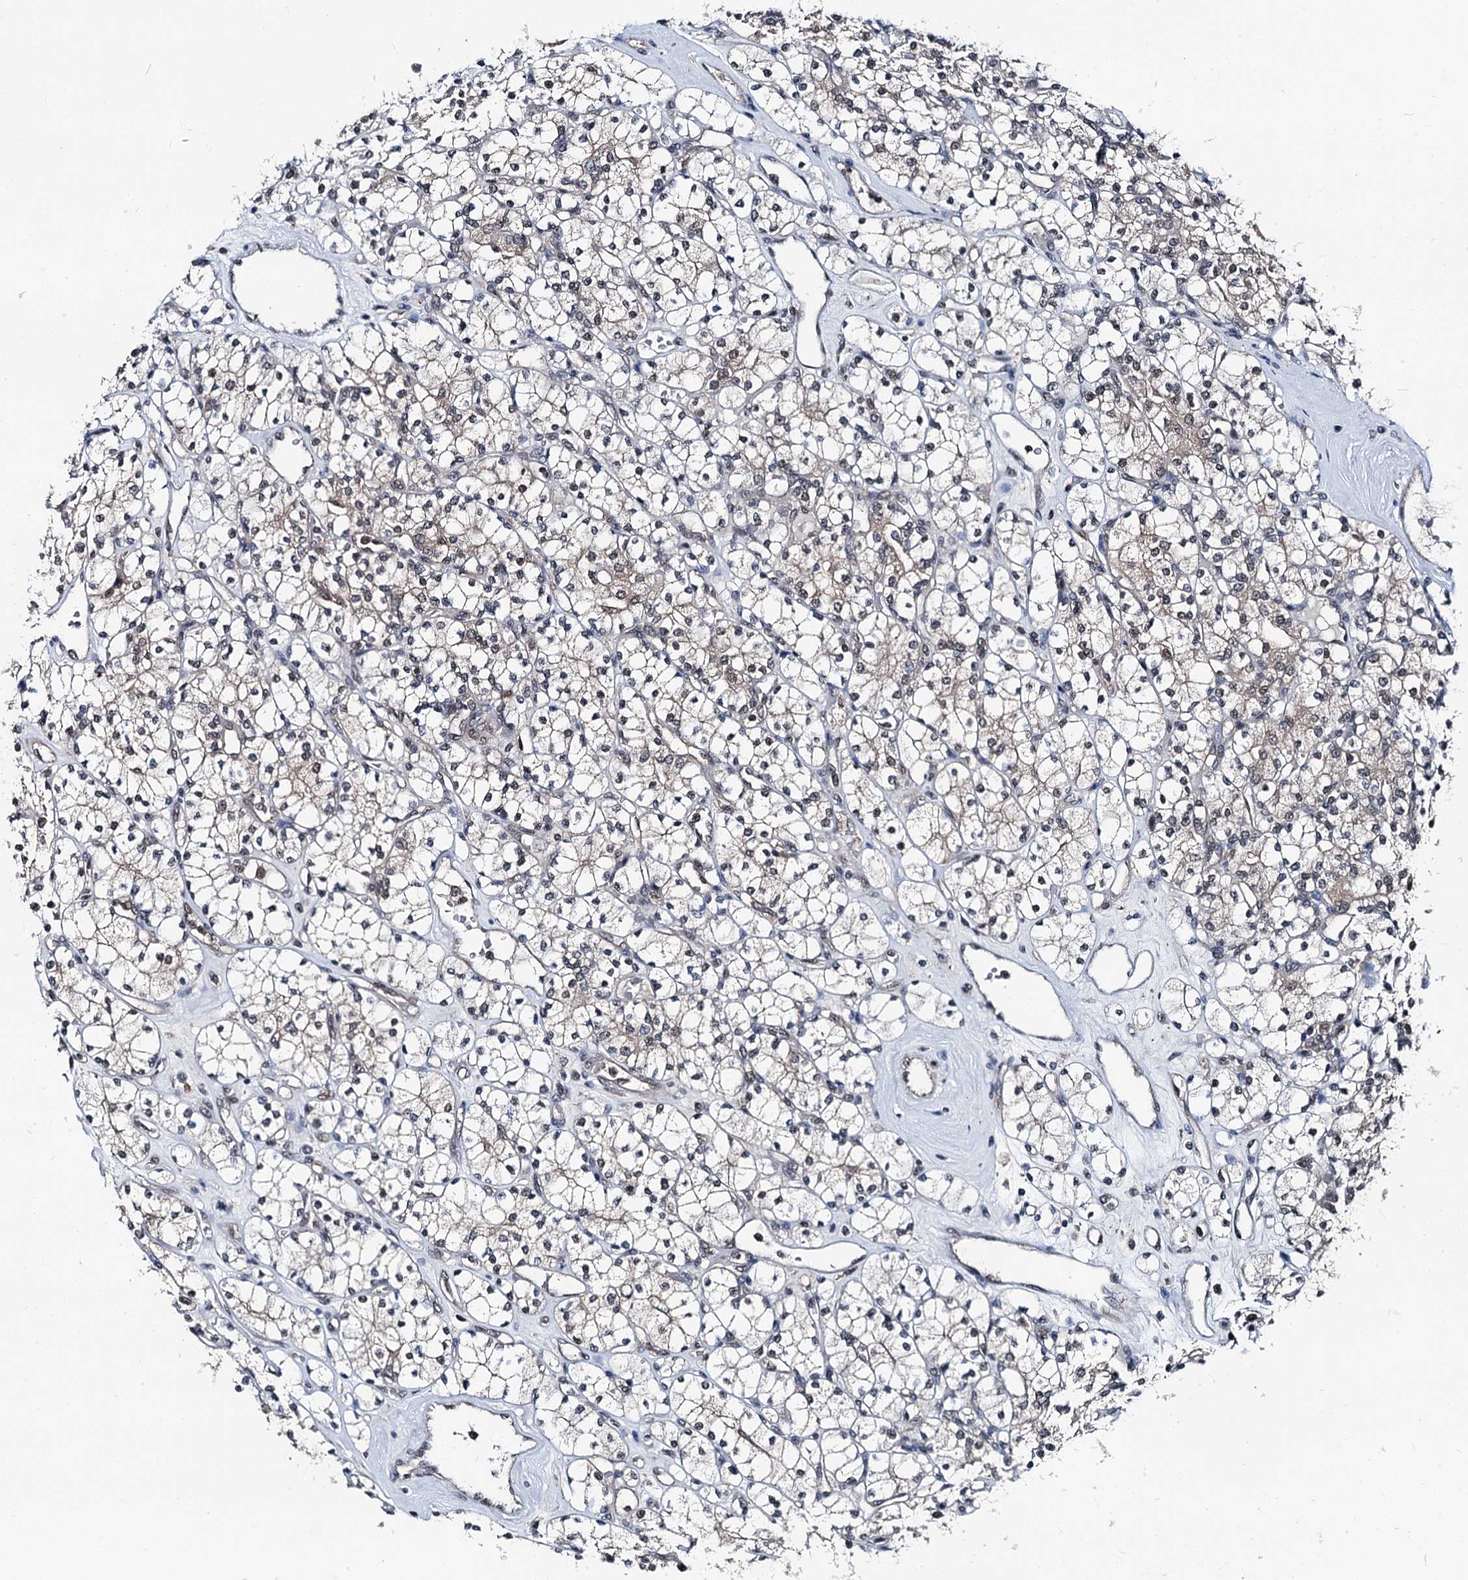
{"staining": {"intensity": "weak", "quantity": "<25%", "location": "nuclear"}, "tissue": "renal cancer", "cell_type": "Tumor cells", "image_type": "cancer", "snomed": [{"axis": "morphology", "description": "Adenocarcinoma, NOS"}, {"axis": "topography", "description": "Kidney"}], "caption": "Adenocarcinoma (renal) was stained to show a protein in brown. There is no significant staining in tumor cells. Nuclei are stained in blue.", "gene": "PSMD13", "patient": {"sex": "male", "age": 77}}